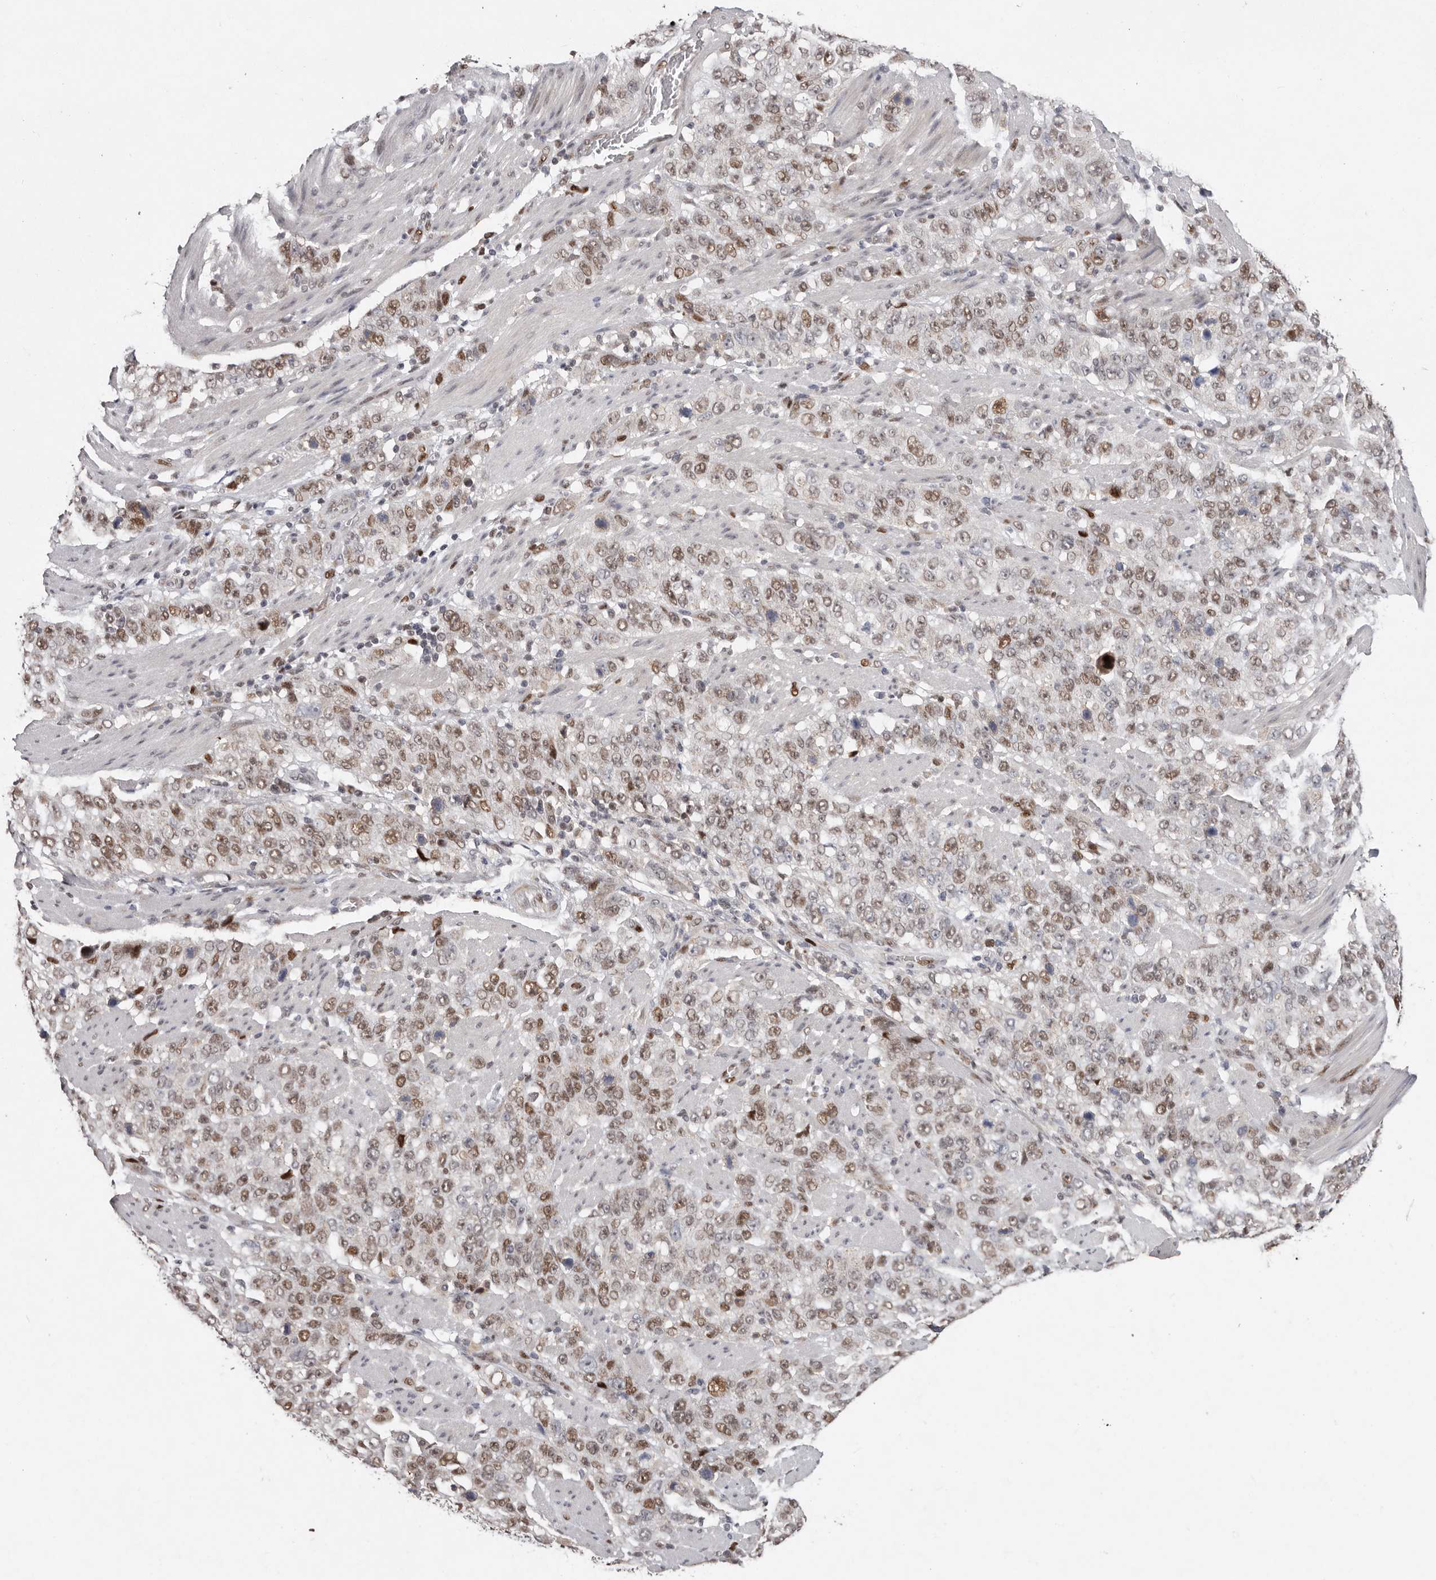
{"staining": {"intensity": "moderate", "quantity": ">75%", "location": "nuclear"}, "tissue": "stomach cancer", "cell_type": "Tumor cells", "image_type": "cancer", "snomed": [{"axis": "morphology", "description": "Adenocarcinoma, NOS"}, {"axis": "topography", "description": "Stomach"}], "caption": "Immunohistochemistry image of neoplastic tissue: adenocarcinoma (stomach) stained using immunohistochemistry (IHC) displays medium levels of moderate protein expression localized specifically in the nuclear of tumor cells, appearing as a nuclear brown color.", "gene": "KLF7", "patient": {"sex": "male", "age": 48}}